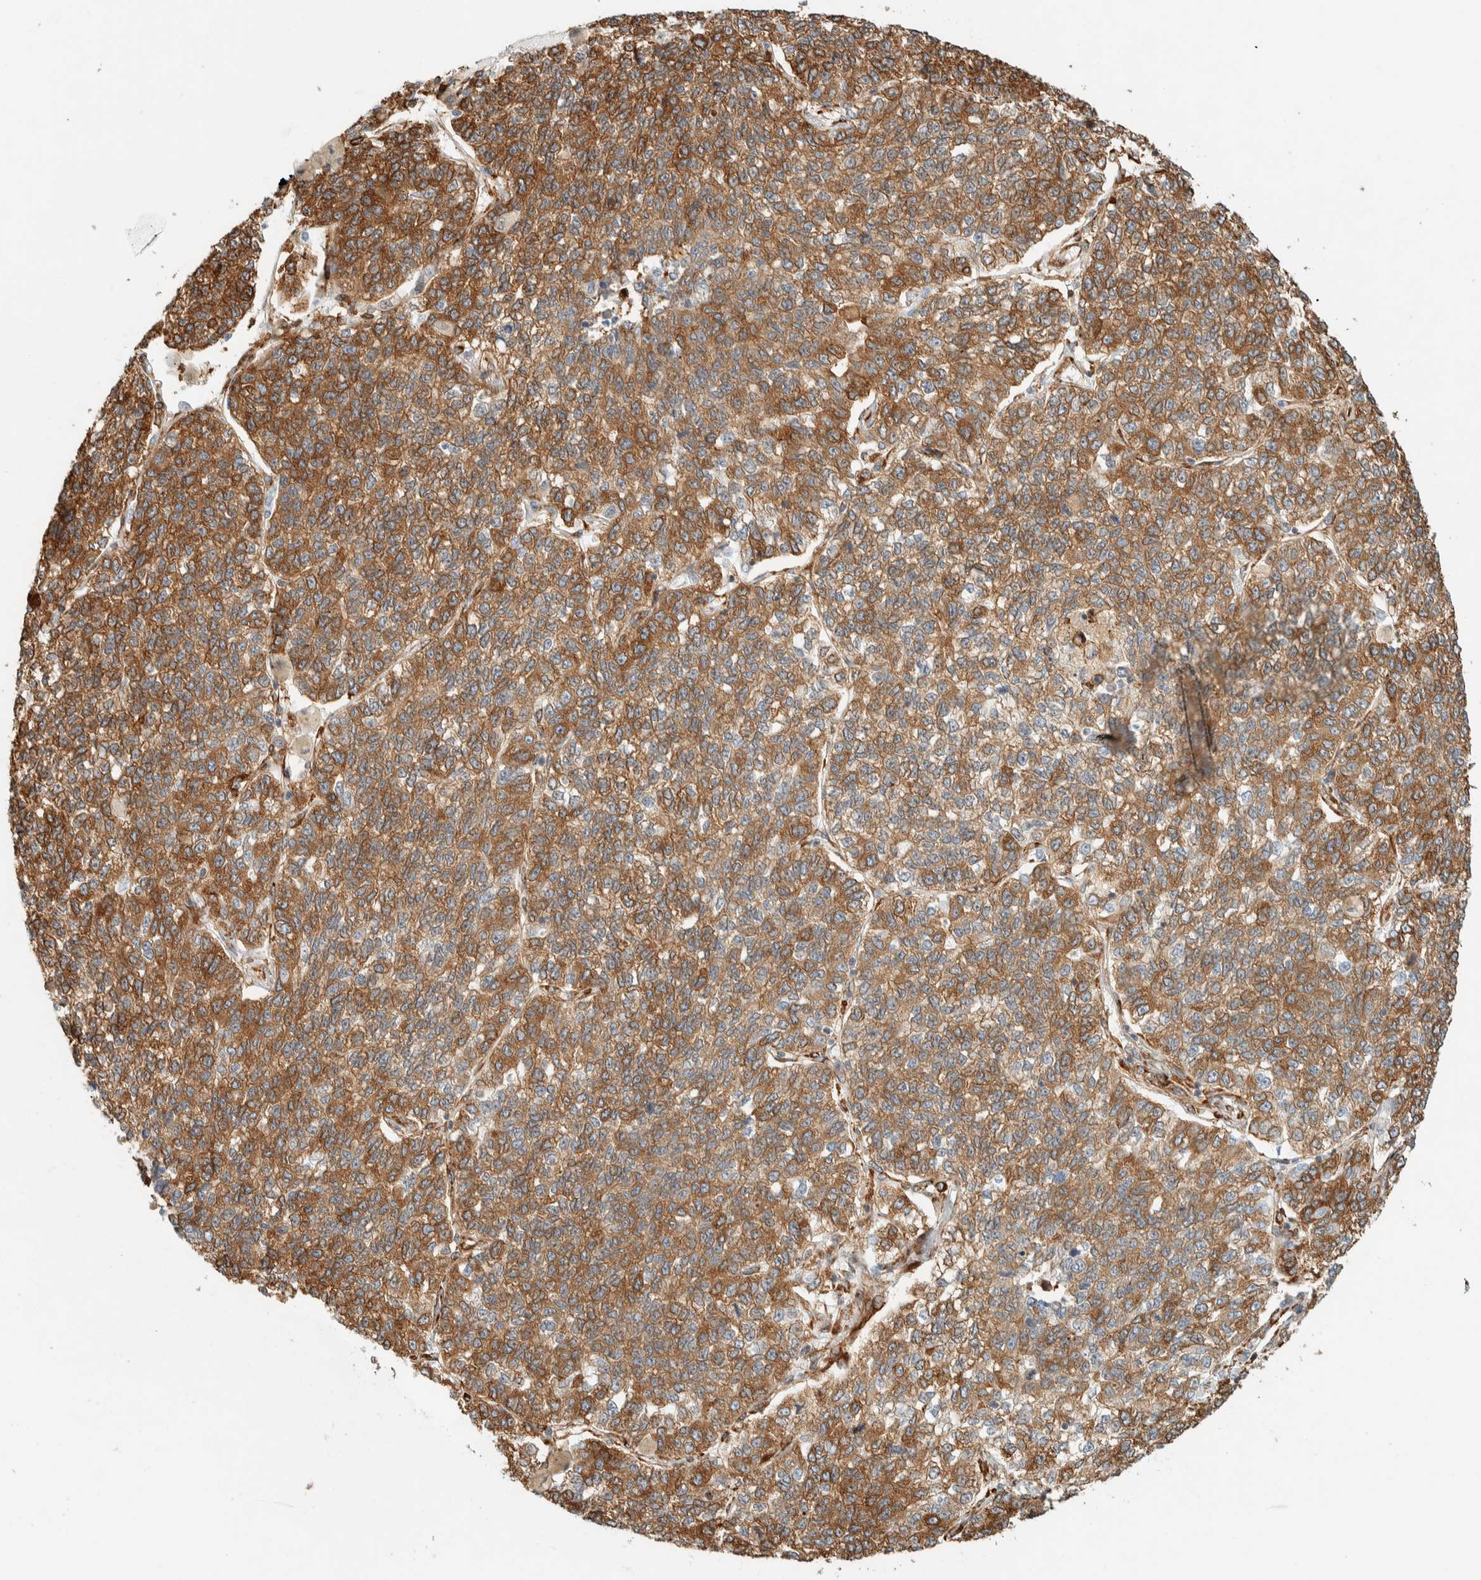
{"staining": {"intensity": "moderate", "quantity": ">75%", "location": "cytoplasmic/membranous"}, "tissue": "lung cancer", "cell_type": "Tumor cells", "image_type": "cancer", "snomed": [{"axis": "morphology", "description": "Adenocarcinoma, NOS"}, {"axis": "topography", "description": "Lung"}], "caption": "Protein analysis of lung adenocarcinoma tissue displays moderate cytoplasmic/membranous staining in approximately >75% of tumor cells.", "gene": "LLGL2", "patient": {"sex": "male", "age": 49}}